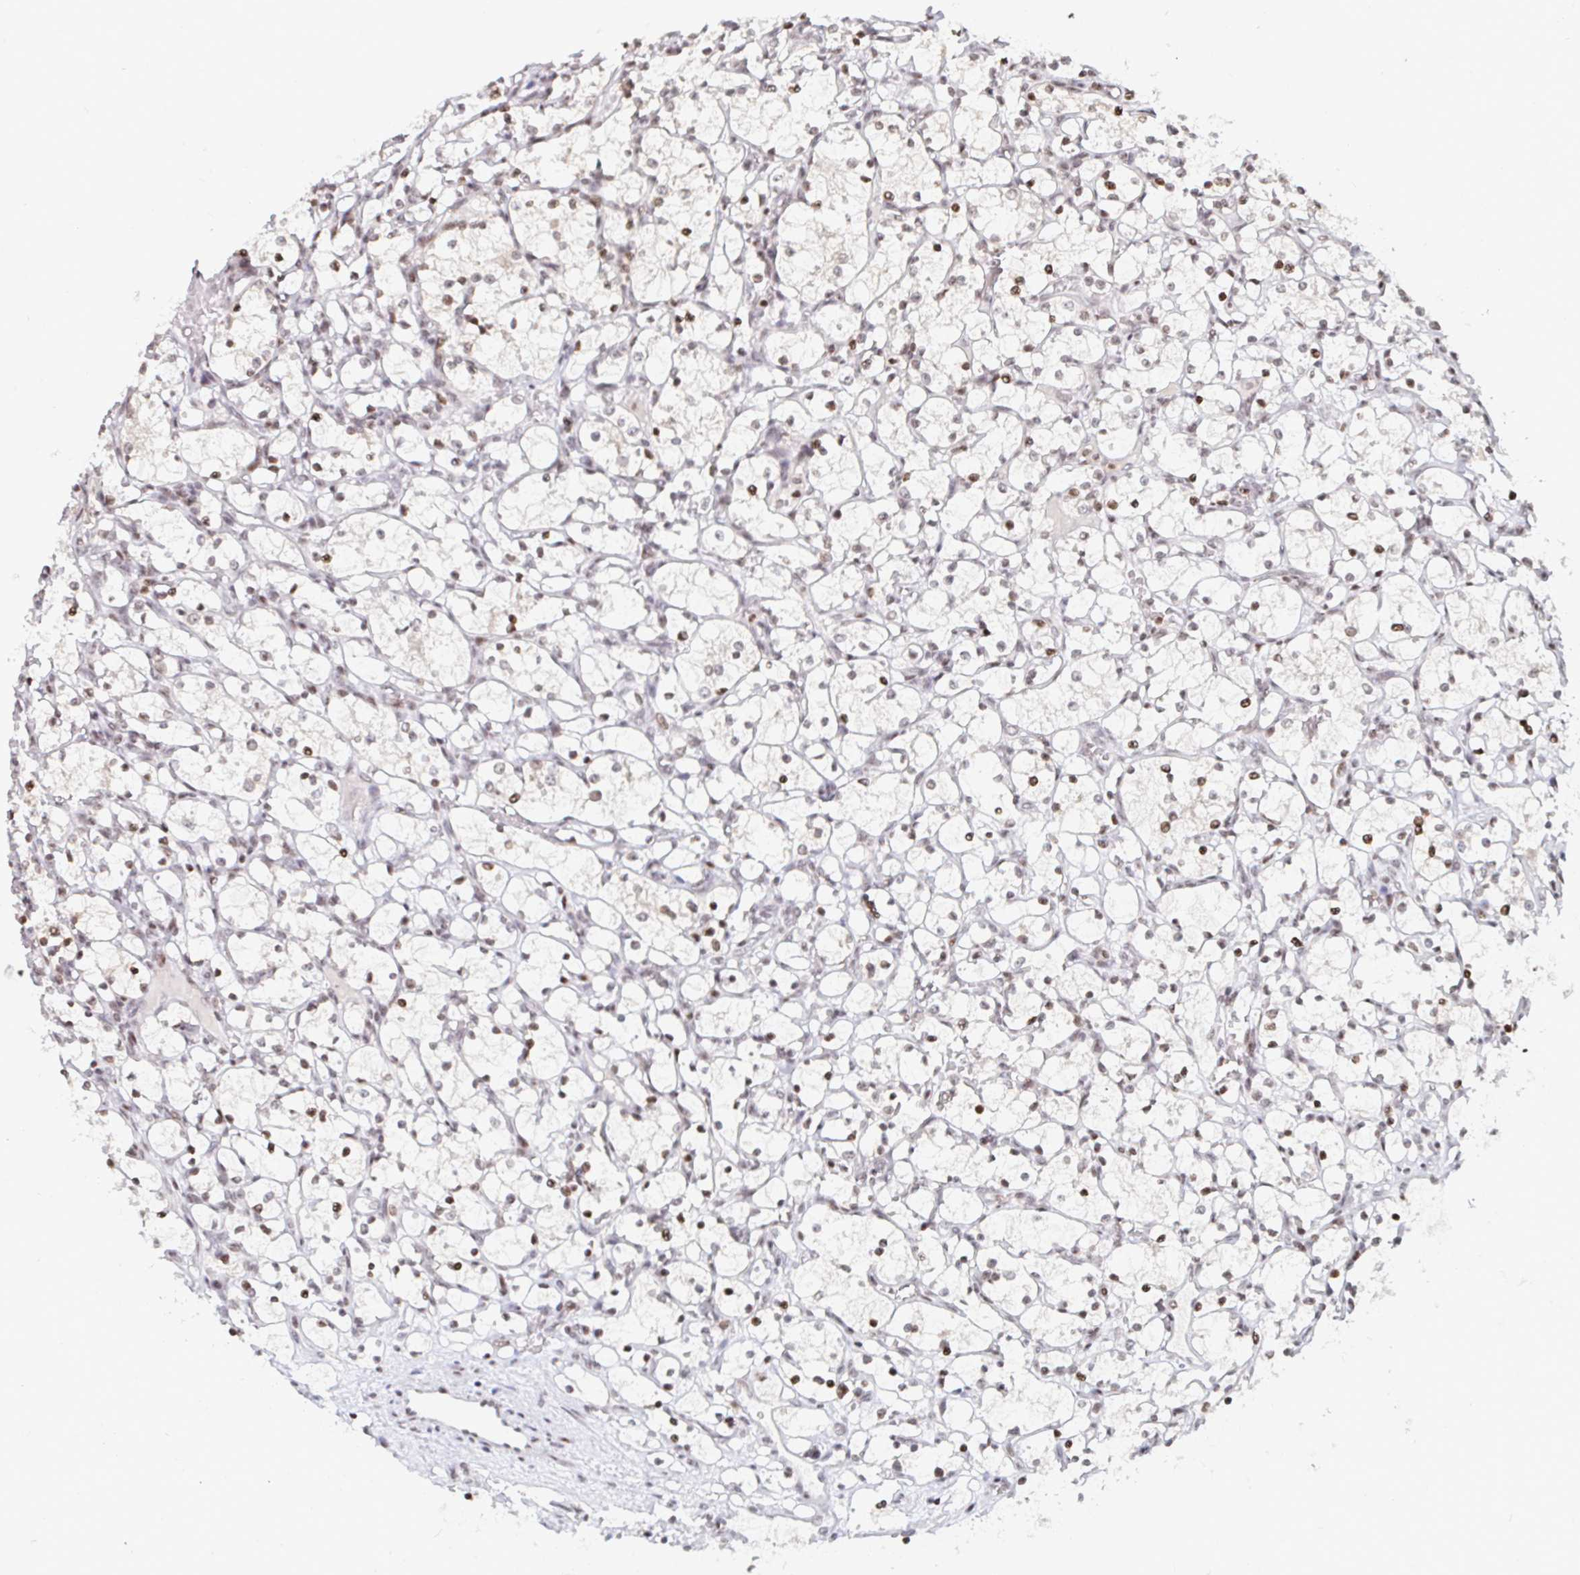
{"staining": {"intensity": "weak", "quantity": "25%-75%", "location": "nuclear"}, "tissue": "renal cancer", "cell_type": "Tumor cells", "image_type": "cancer", "snomed": [{"axis": "morphology", "description": "Adenocarcinoma, NOS"}, {"axis": "topography", "description": "Kidney"}], "caption": "Immunohistochemical staining of human renal cancer reveals weak nuclear protein positivity in approximately 25%-75% of tumor cells. (Stains: DAB in brown, nuclei in blue, Microscopy: brightfield microscopy at high magnification).", "gene": "HOXC10", "patient": {"sex": "female", "age": 69}}